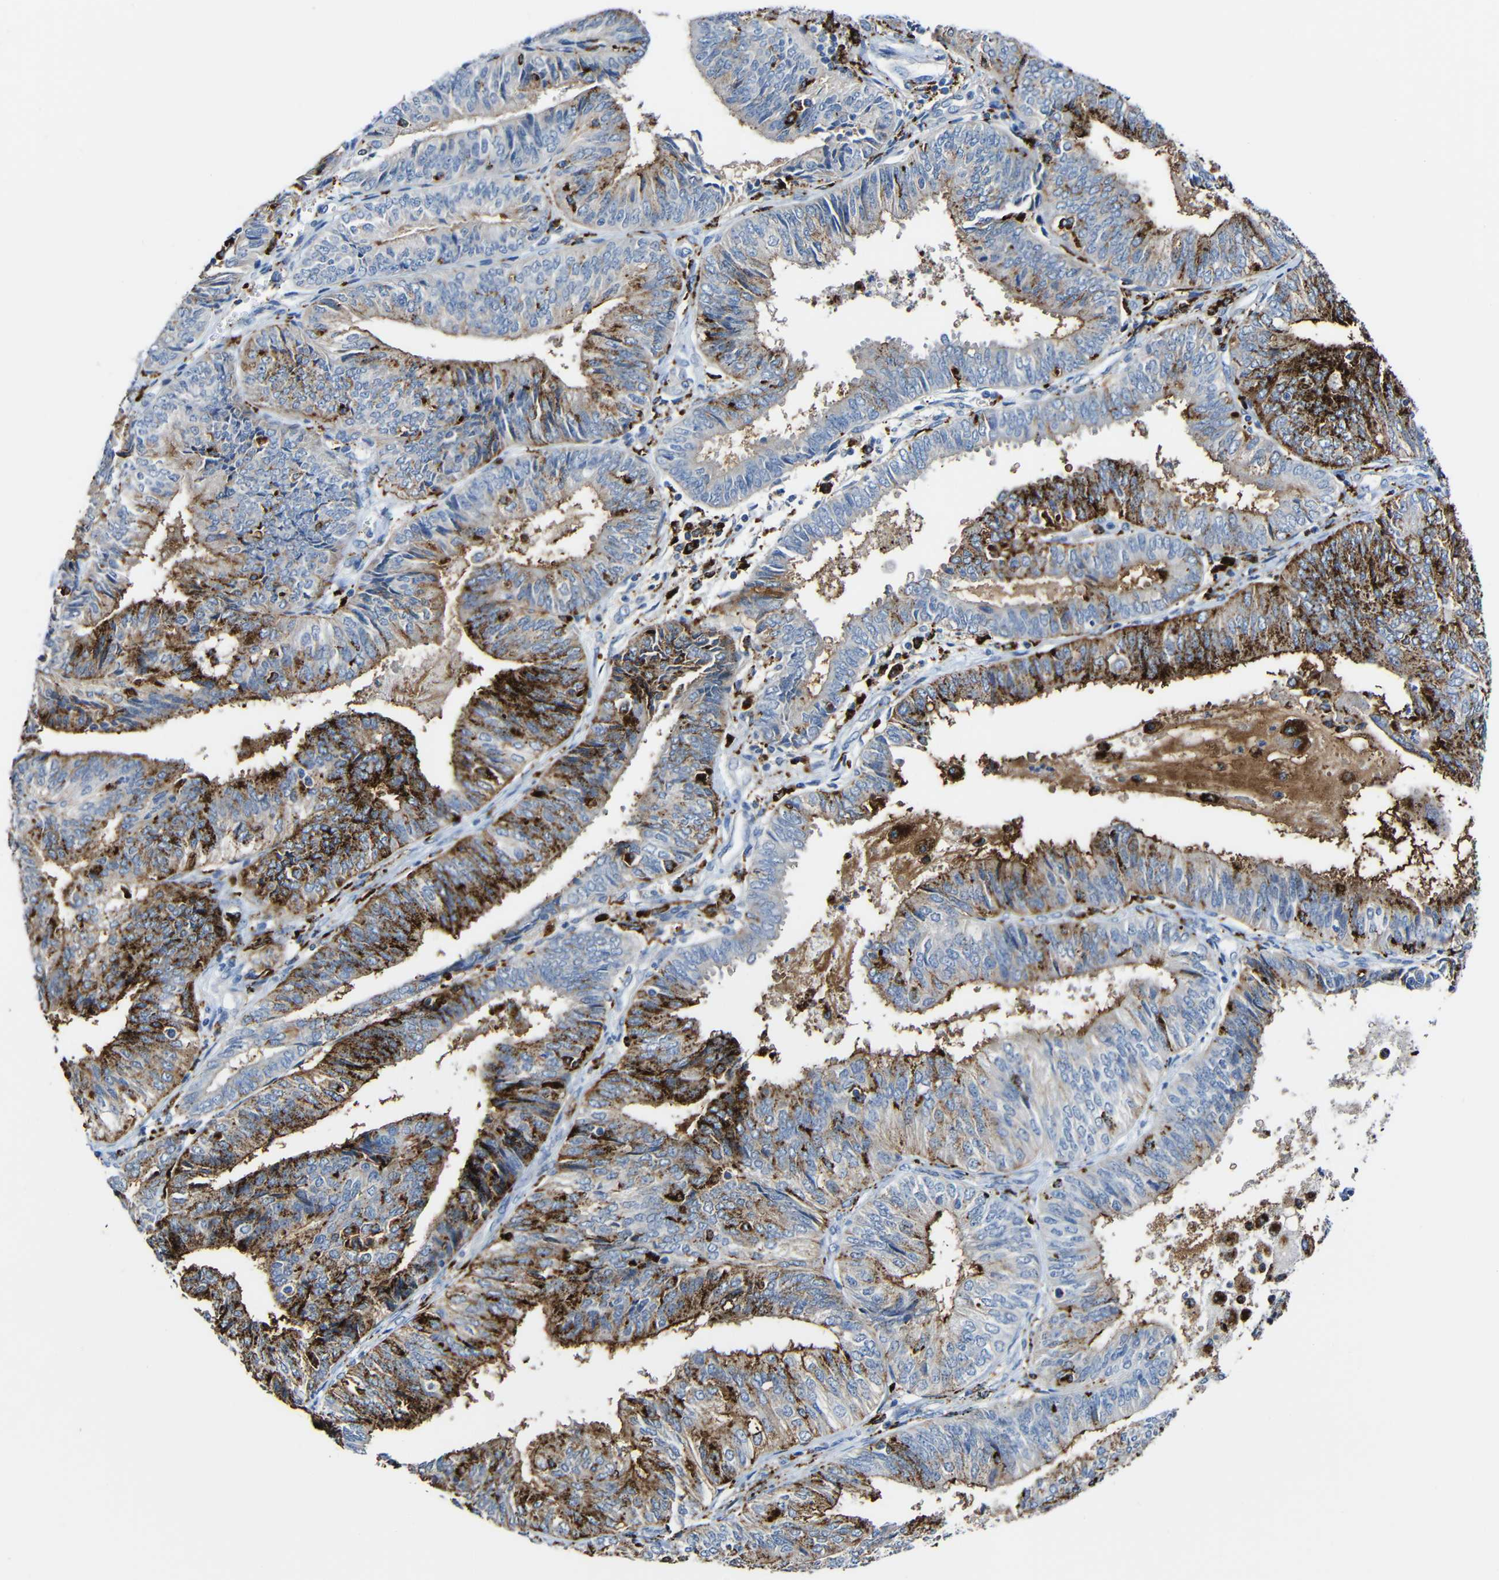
{"staining": {"intensity": "strong", "quantity": ">75%", "location": "cytoplasmic/membranous"}, "tissue": "endometrial cancer", "cell_type": "Tumor cells", "image_type": "cancer", "snomed": [{"axis": "morphology", "description": "Adenocarcinoma, NOS"}, {"axis": "topography", "description": "Endometrium"}], "caption": "Immunohistochemical staining of human endometrial cancer (adenocarcinoma) displays high levels of strong cytoplasmic/membranous protein staining in approximately >75% of tumor cells.", "gene": "HLA-DMA", "patient": {"sex": "female", "age": 58}}